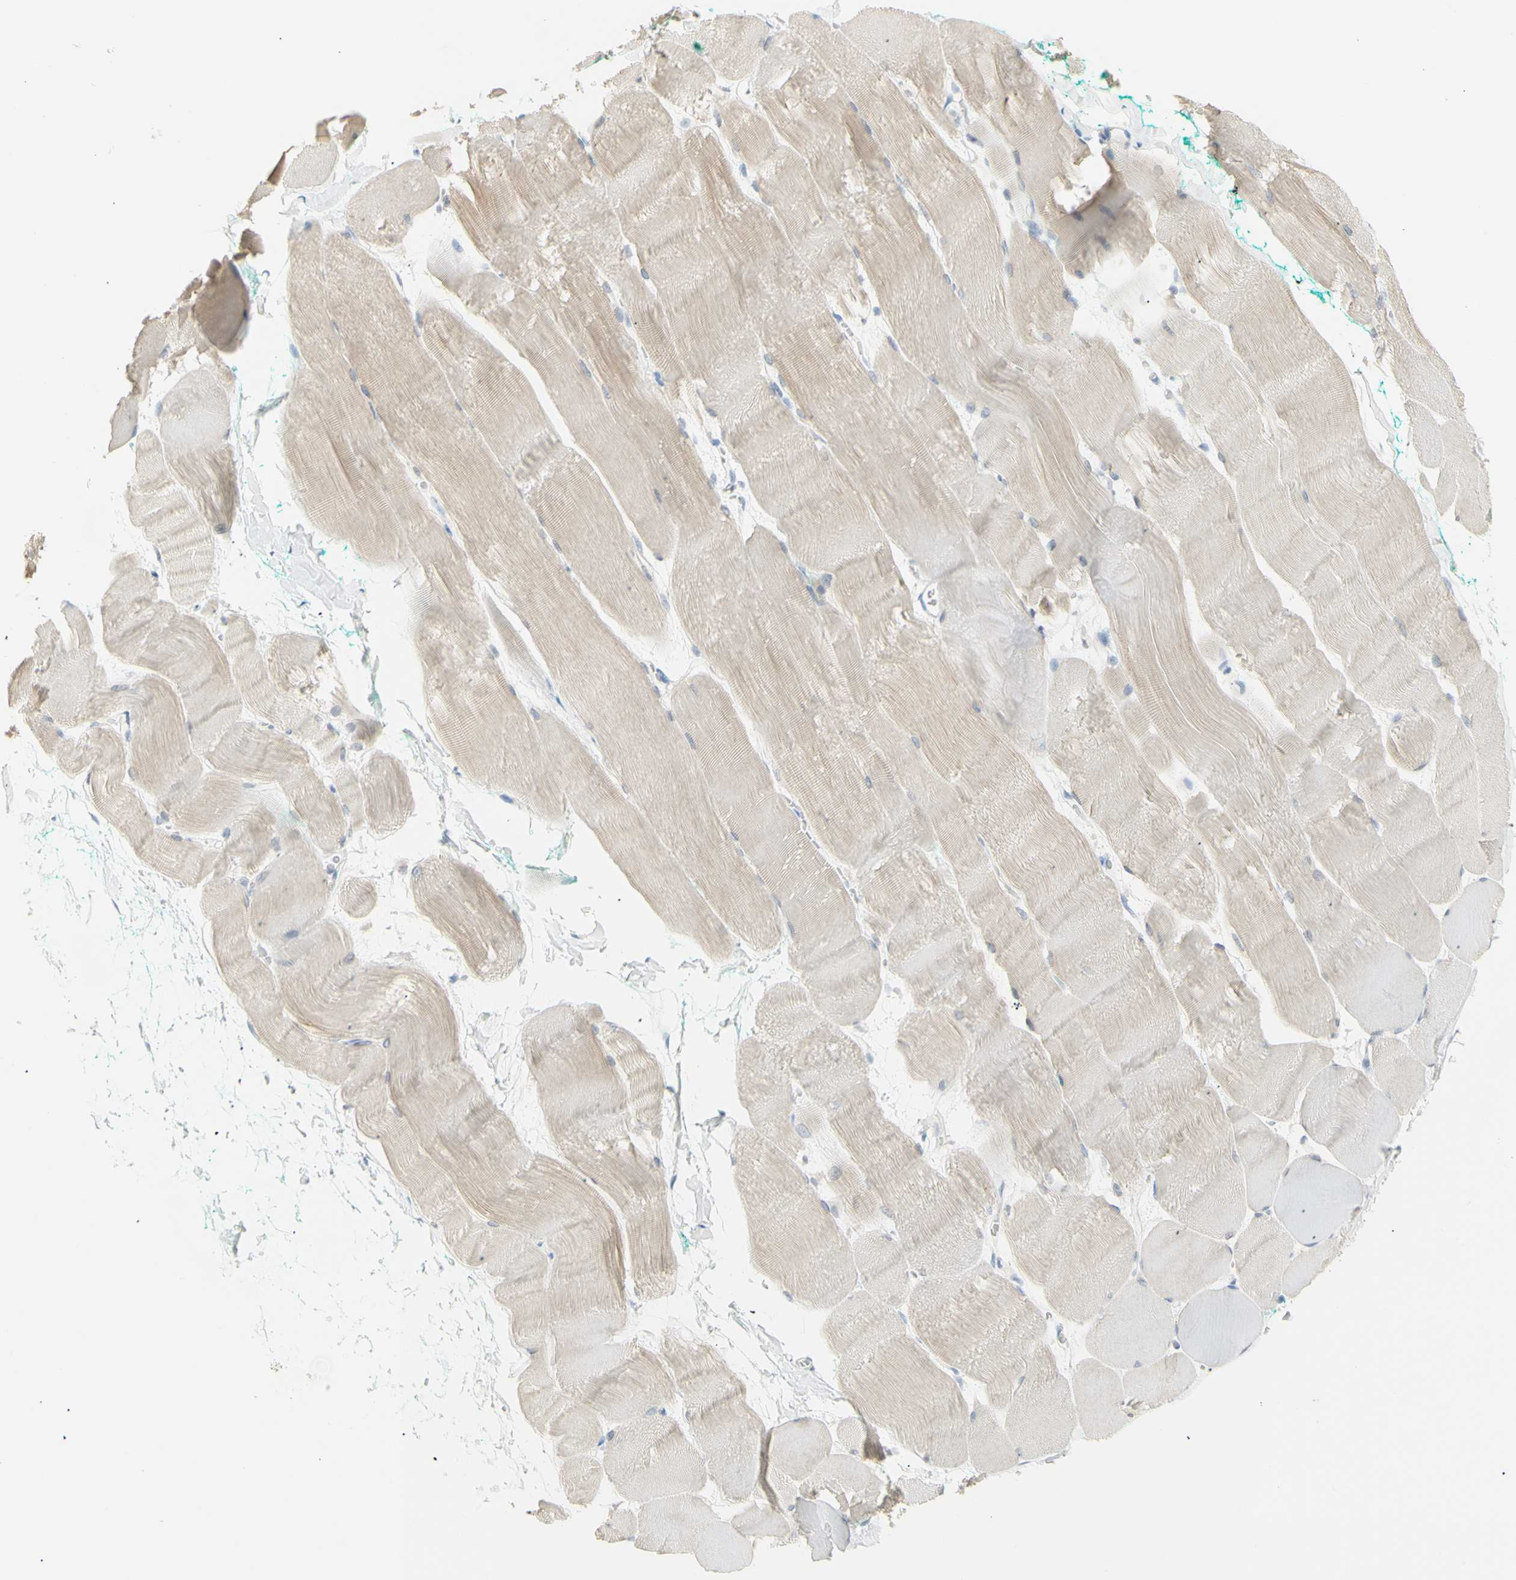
{"staining": {"intensity": "weak", "quantity": ">75%", "location": "cytoplasmic/membranous"}, "tissue": "skeletal muscle", "cell_type": "Myocytes", "image_type": "normal", "snomed": [{"axis": "morphology", "description": "Normal tissue, NOS"}, {"axis": "morphology", "description": "Squamous cell carcinoma, NOS"}, {"axis": "topography", "description": "Skeletal muscle"}], "caption": "Weak cytoplasmic/membranous expression is appreciated in approximately >75% of myocytes in normal skeletal muscle.", "gene": "B4GALNT3", "patient": {"sex": "male", "age": 51}}